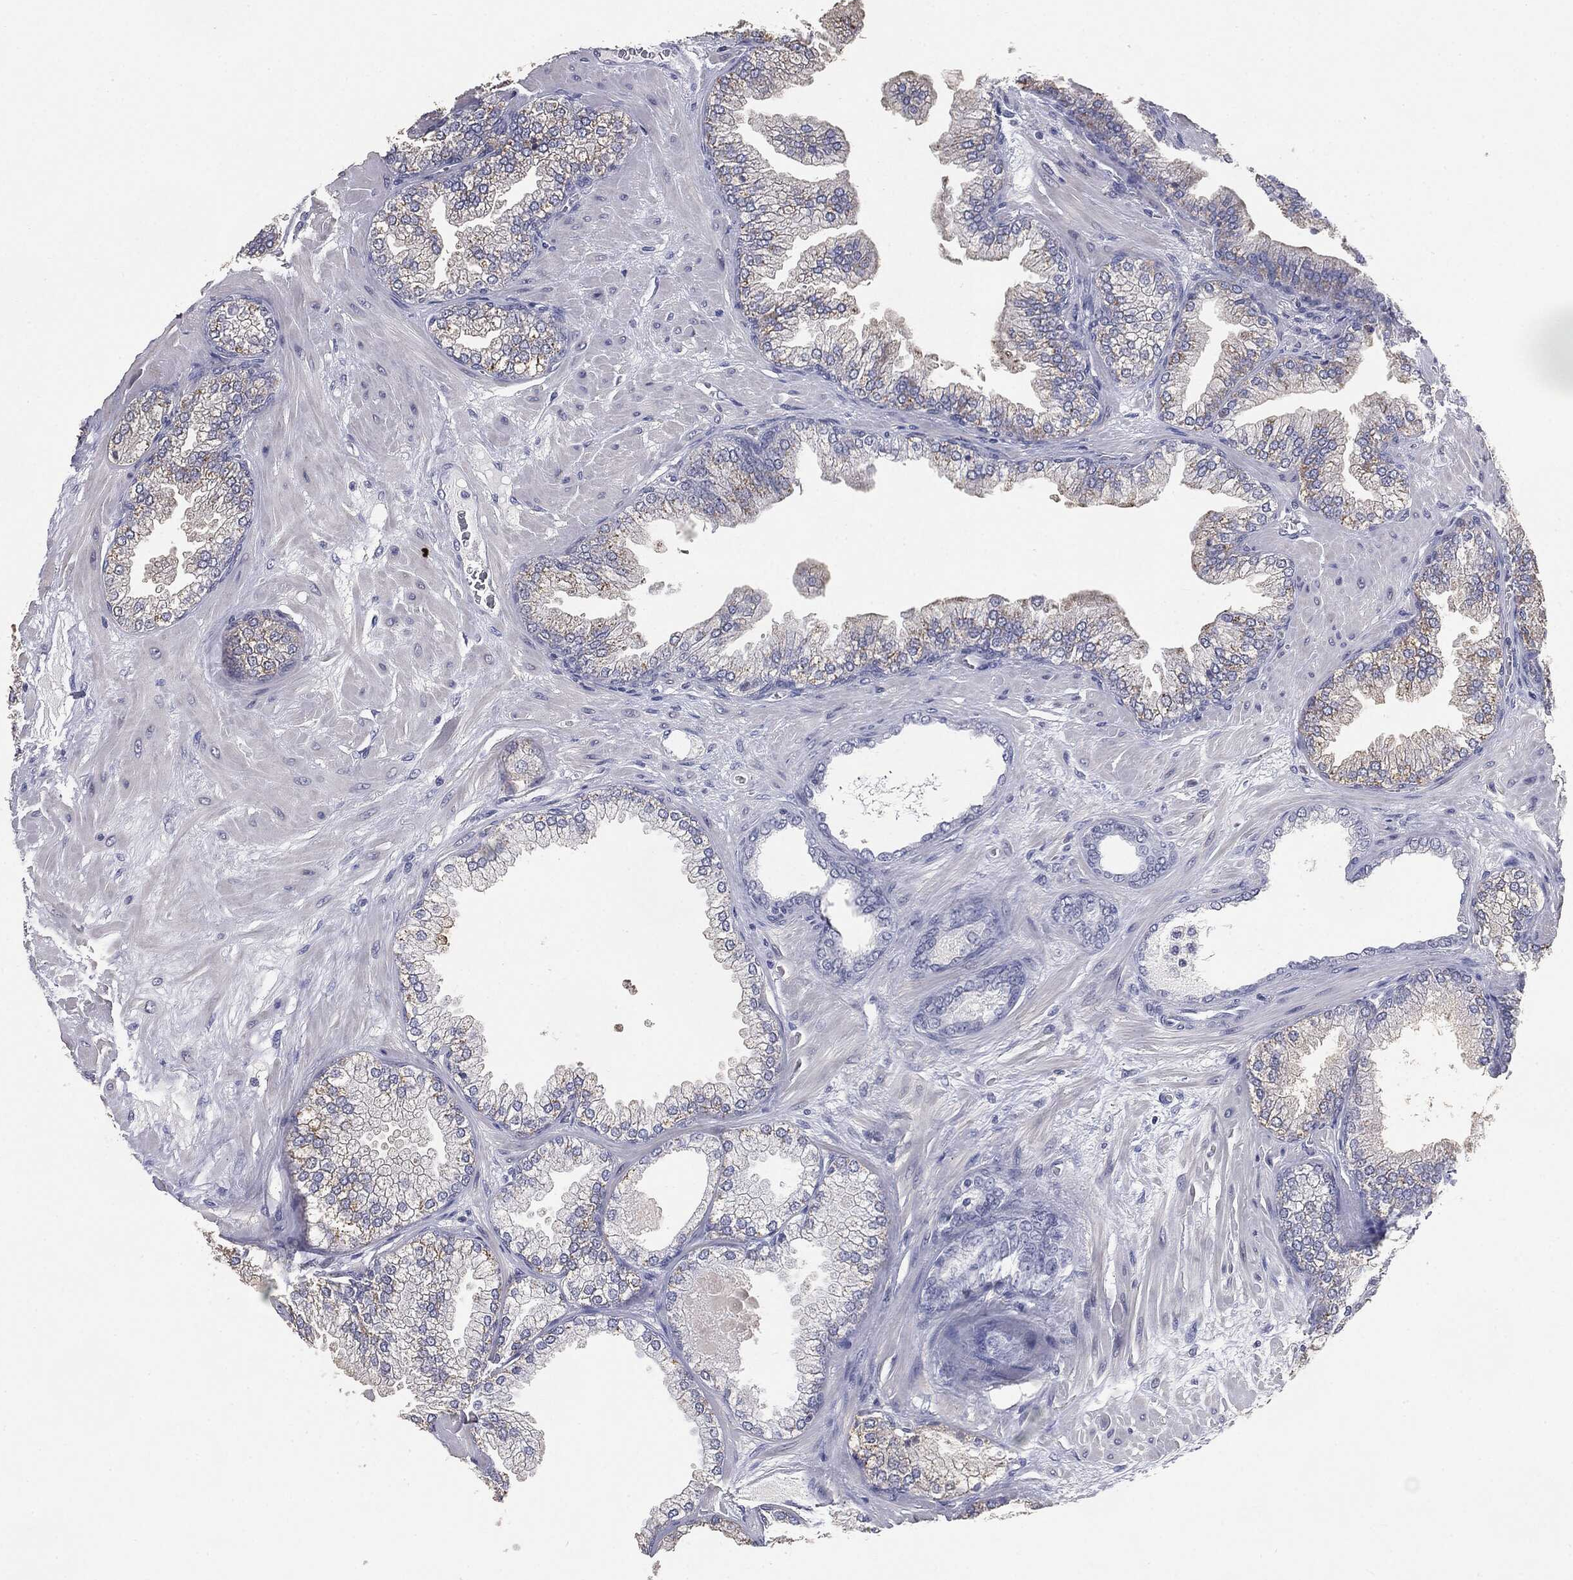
{"staining": {"intensity": "negative", "quantity": "none", "location": "none"}, "tissue": "prostate cancer", "cell_type": "Tumor cells", "image_type": "cancer", "snomed": [{"axis": "morphology", "description": "Adenocarcinoma, Low grade"}, {"axis": "topography", "description": "Prostate"}], "caption": "Protein analysis of prostate cancer exhibits no significant expression in tumor cells. (DAB immunohistochemistry (IHC), high magnification).", "gene": "SLC2A2", "patient": {"sex": "male", "age": 72}}